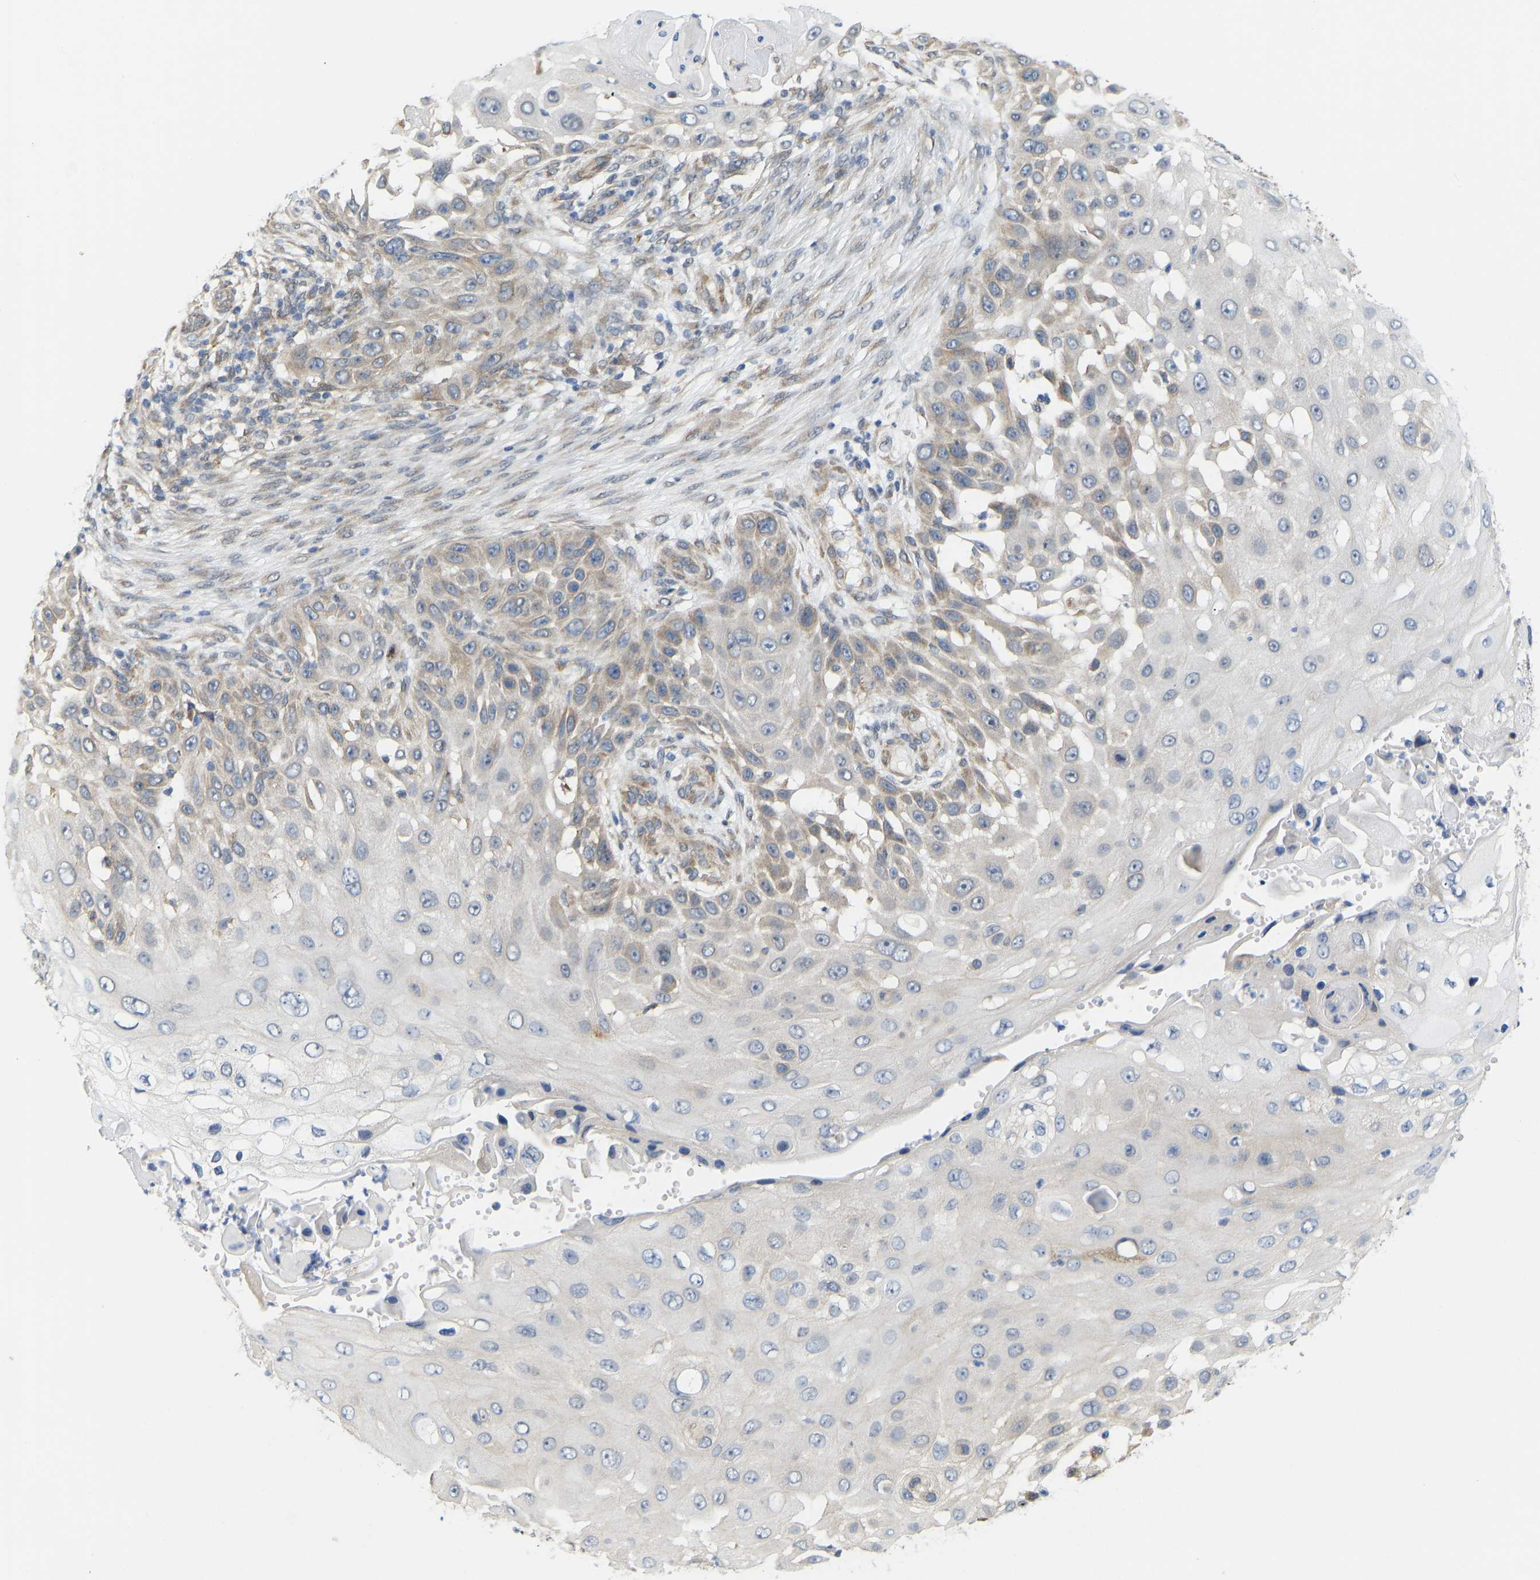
{"staining": {"intensity": "weak", "quantity": "<25%", "location": "cytoplasmic/membranous"}, "tissue": "skin cancer", "cell_type": "Tumor cells", "image_type": "cancer", "snomed": [{"axis": "morphology", "description": "Squamous cell carcinoma, NOS"}, {"axis": "topography", "description": "Skin"}], "caption": "Immunohistochemical staining of human squamous cell carcinoma (skin) shows no significant staining in tumor cells.", "gene": "BEND3", "patient": {"sex": "female", "age": 44}}